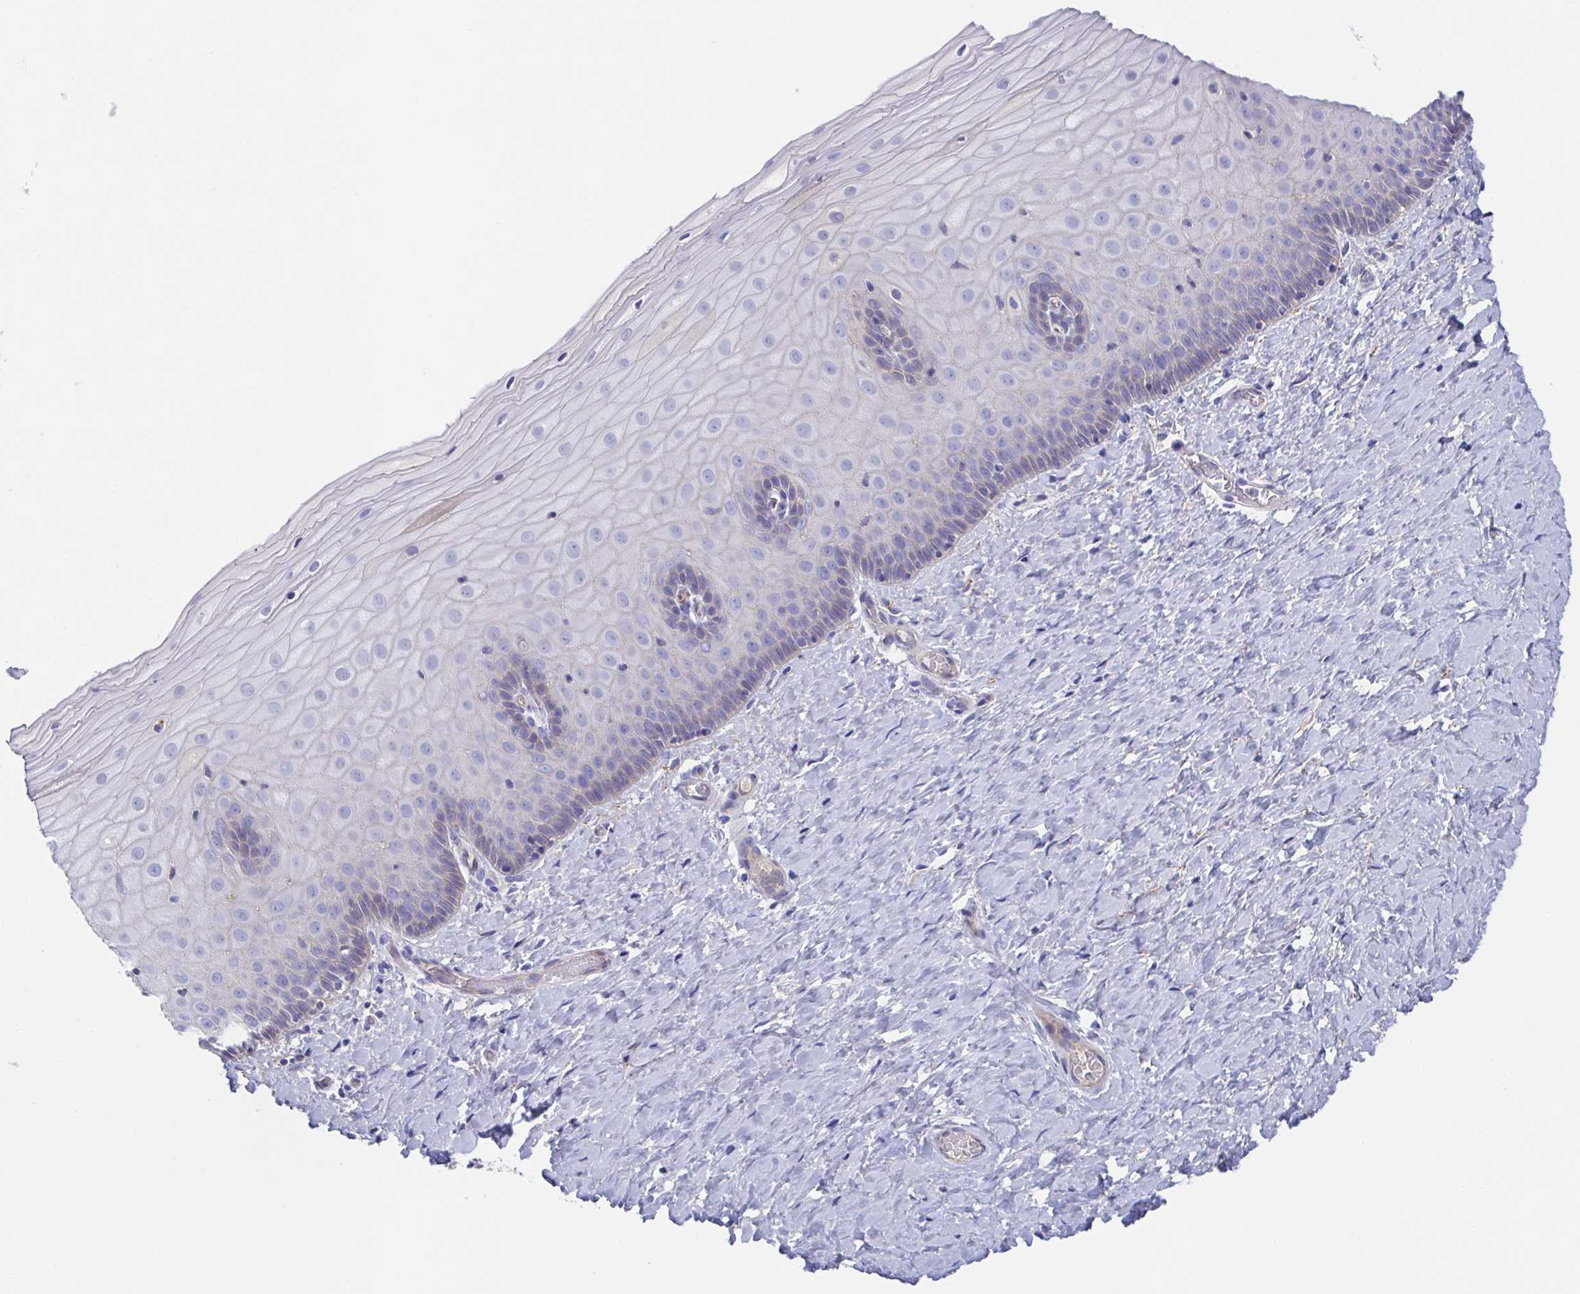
{"staining": {"intensity": "negative", "quantity": "none", "location": "none"}, "tissue": "cervix", "cell_type": "Glandular cells", "image_type": "normal", "snomed": [{"axis": "morphology", "description": "Normal tissue, NOS"}, {"axis": "topography", "description": "Cervix"}], "caption": "The image demonstrates no staining of glandular cells in normal cervix. The staining was performed using DAB to visualize the protein expression in brown, while the nuclei were stained in blue with hematoxylin (Magnification: 20x).", "gene": "CDH2", "patient": {"sex": "female", "age": 37}}